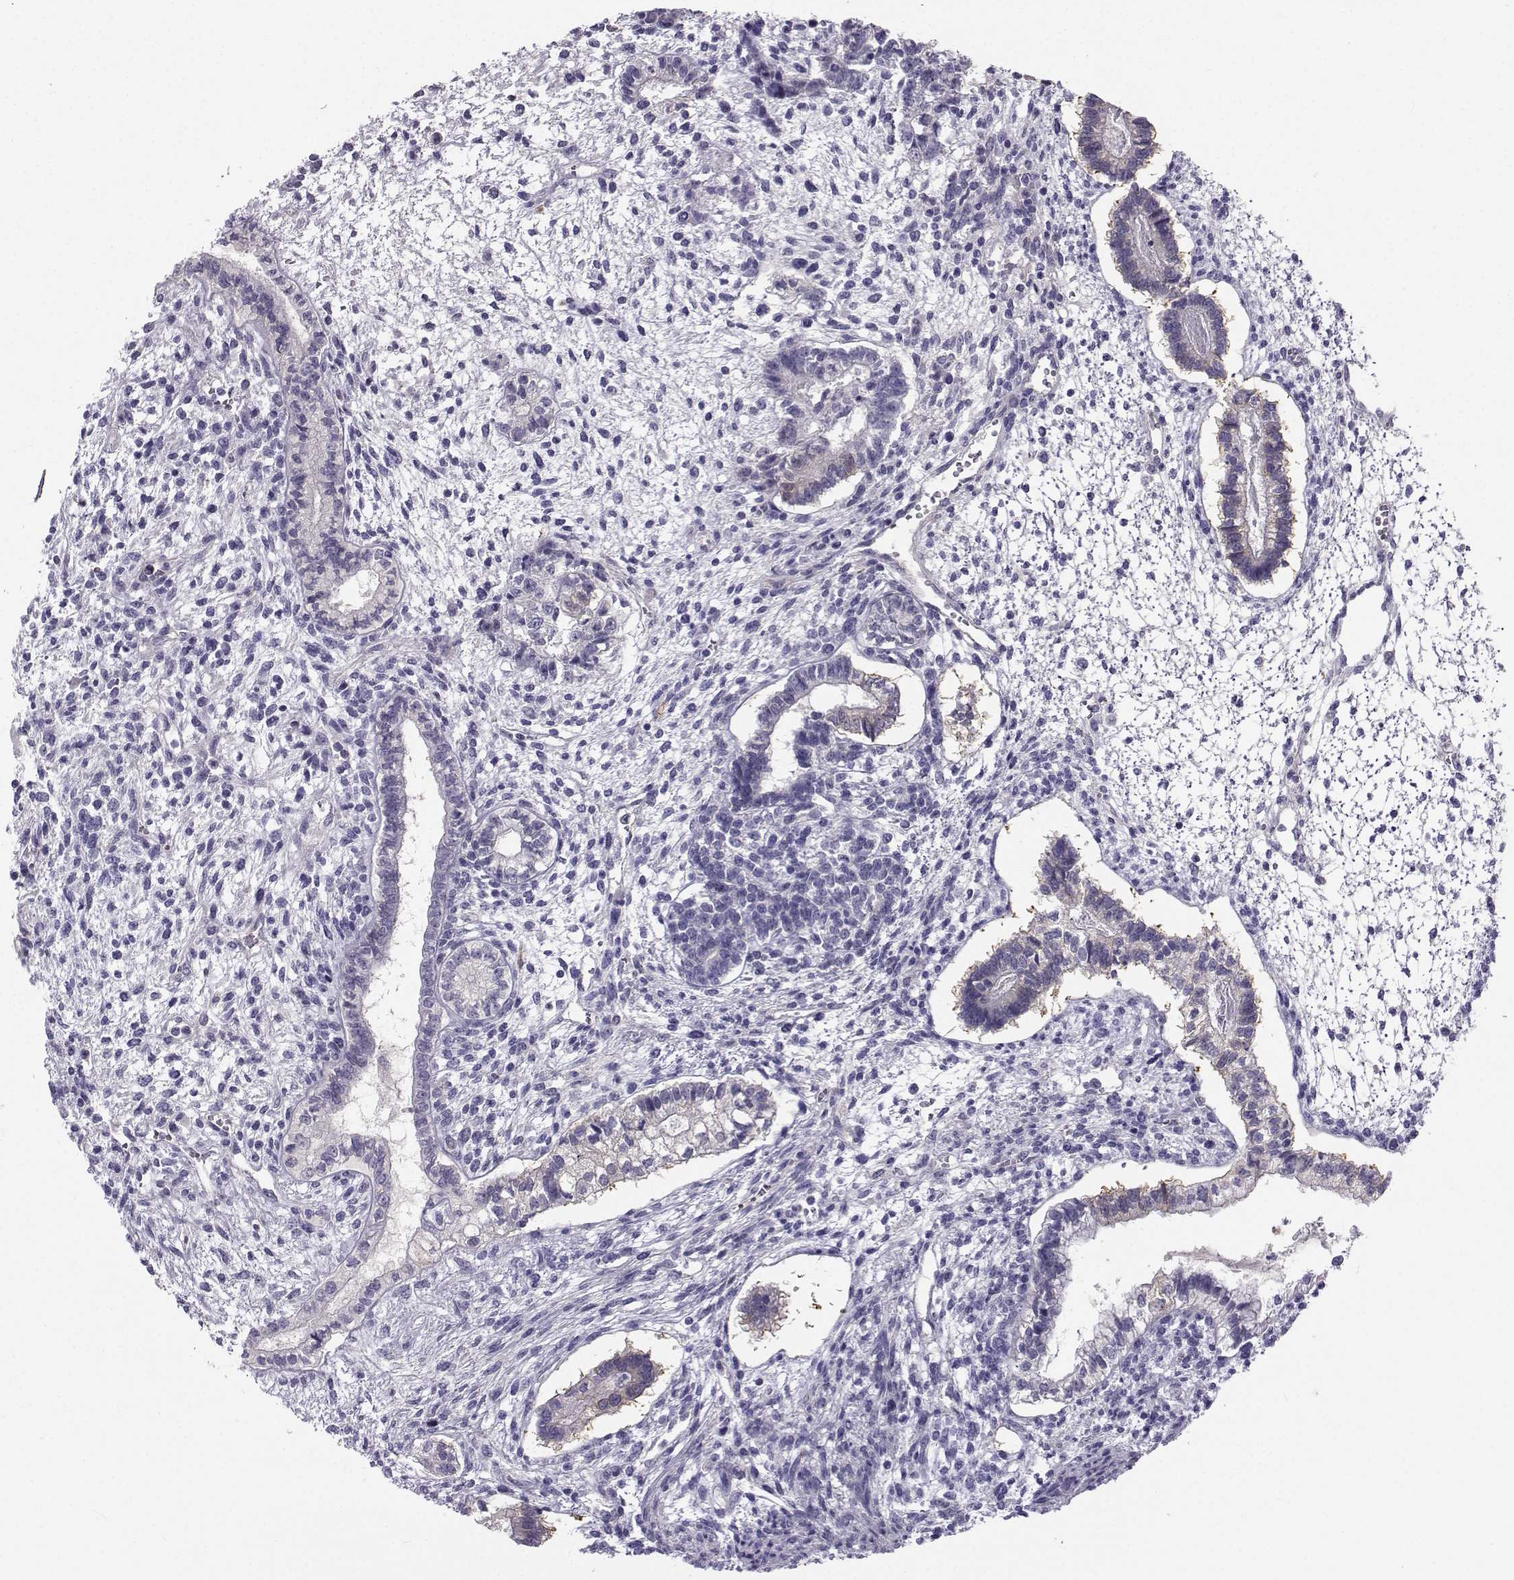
{"staining": {"intensity": "negative", "quantity": "none", "location": "none"}, "tissue": "testis cancer", "cell_type": "Tumor cells", "image_type": "cancer", "snomed": [{"axis": "morphology", "description": "Carcinoma, Embryonal, NOS"}, {"axis": "topography", "description": "Testis"}], "caption": "An immunohistochemistry (IHC) micrograph of testis embryonal carcinoma is shown. There is no staining in tumor cells of testis embryonal carcinoma.", "gene": "NQO1", "patient": {"sex": "male", "age": 37}}